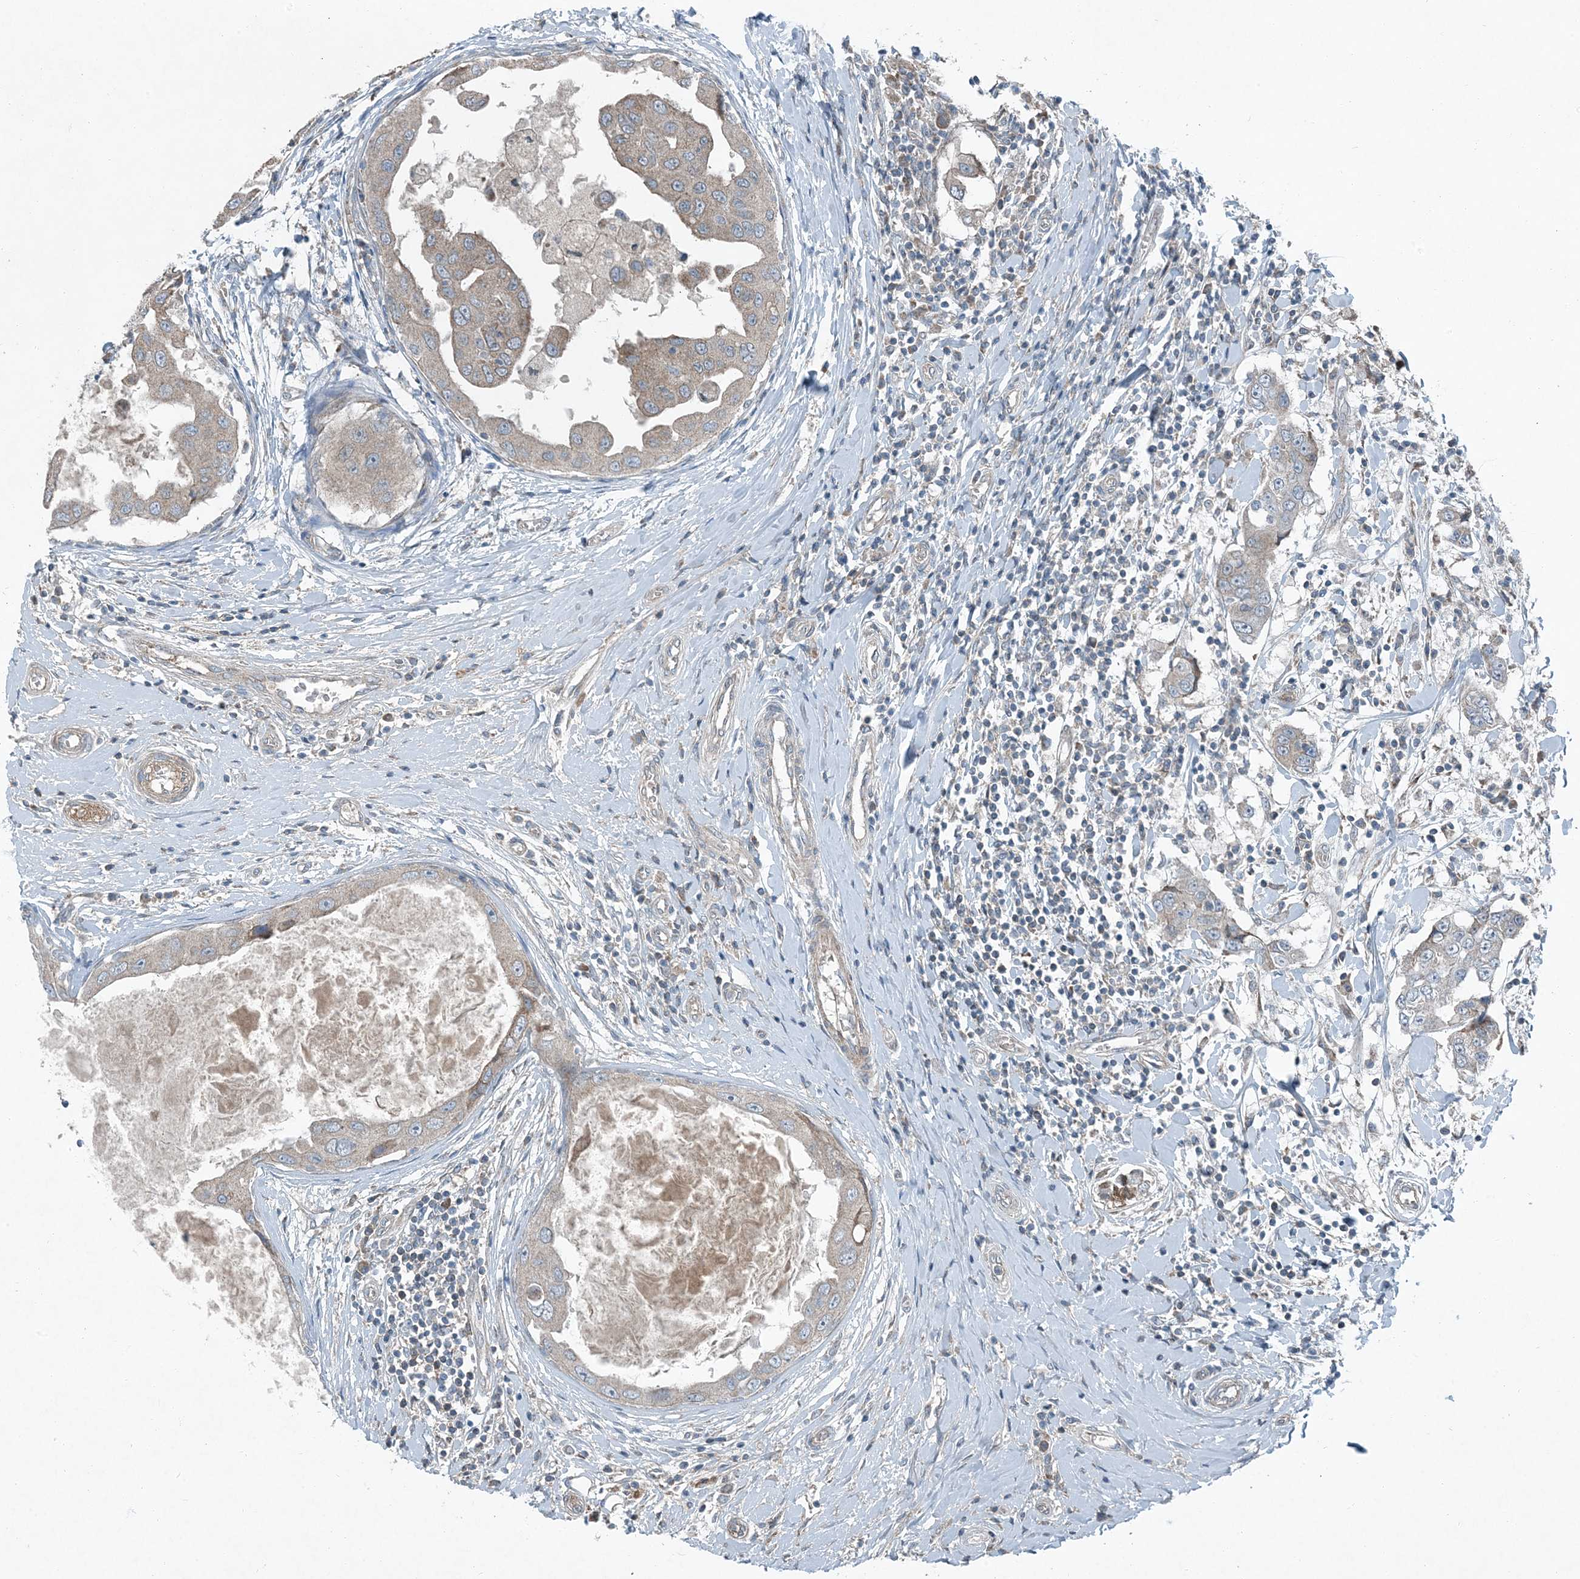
{"staining": {"intensity": "weak", "quantity": "<25%", "location": "cytoplasmic/membranous"}, "tissue": "breast cancer", "cell_type": "Tumor cells", "image_type": "cancer", "snomed": [{"axis": "morphology", "description": "Duct carcinoma"}, {"axis": "topography", "description": "Breast"}], "caption": "A photomicrograph of breast cancer stained for a protein reveals no brown staining in tumor cells.", "gene": "APOM", "patient": {"sex": "female", "age": 27}}